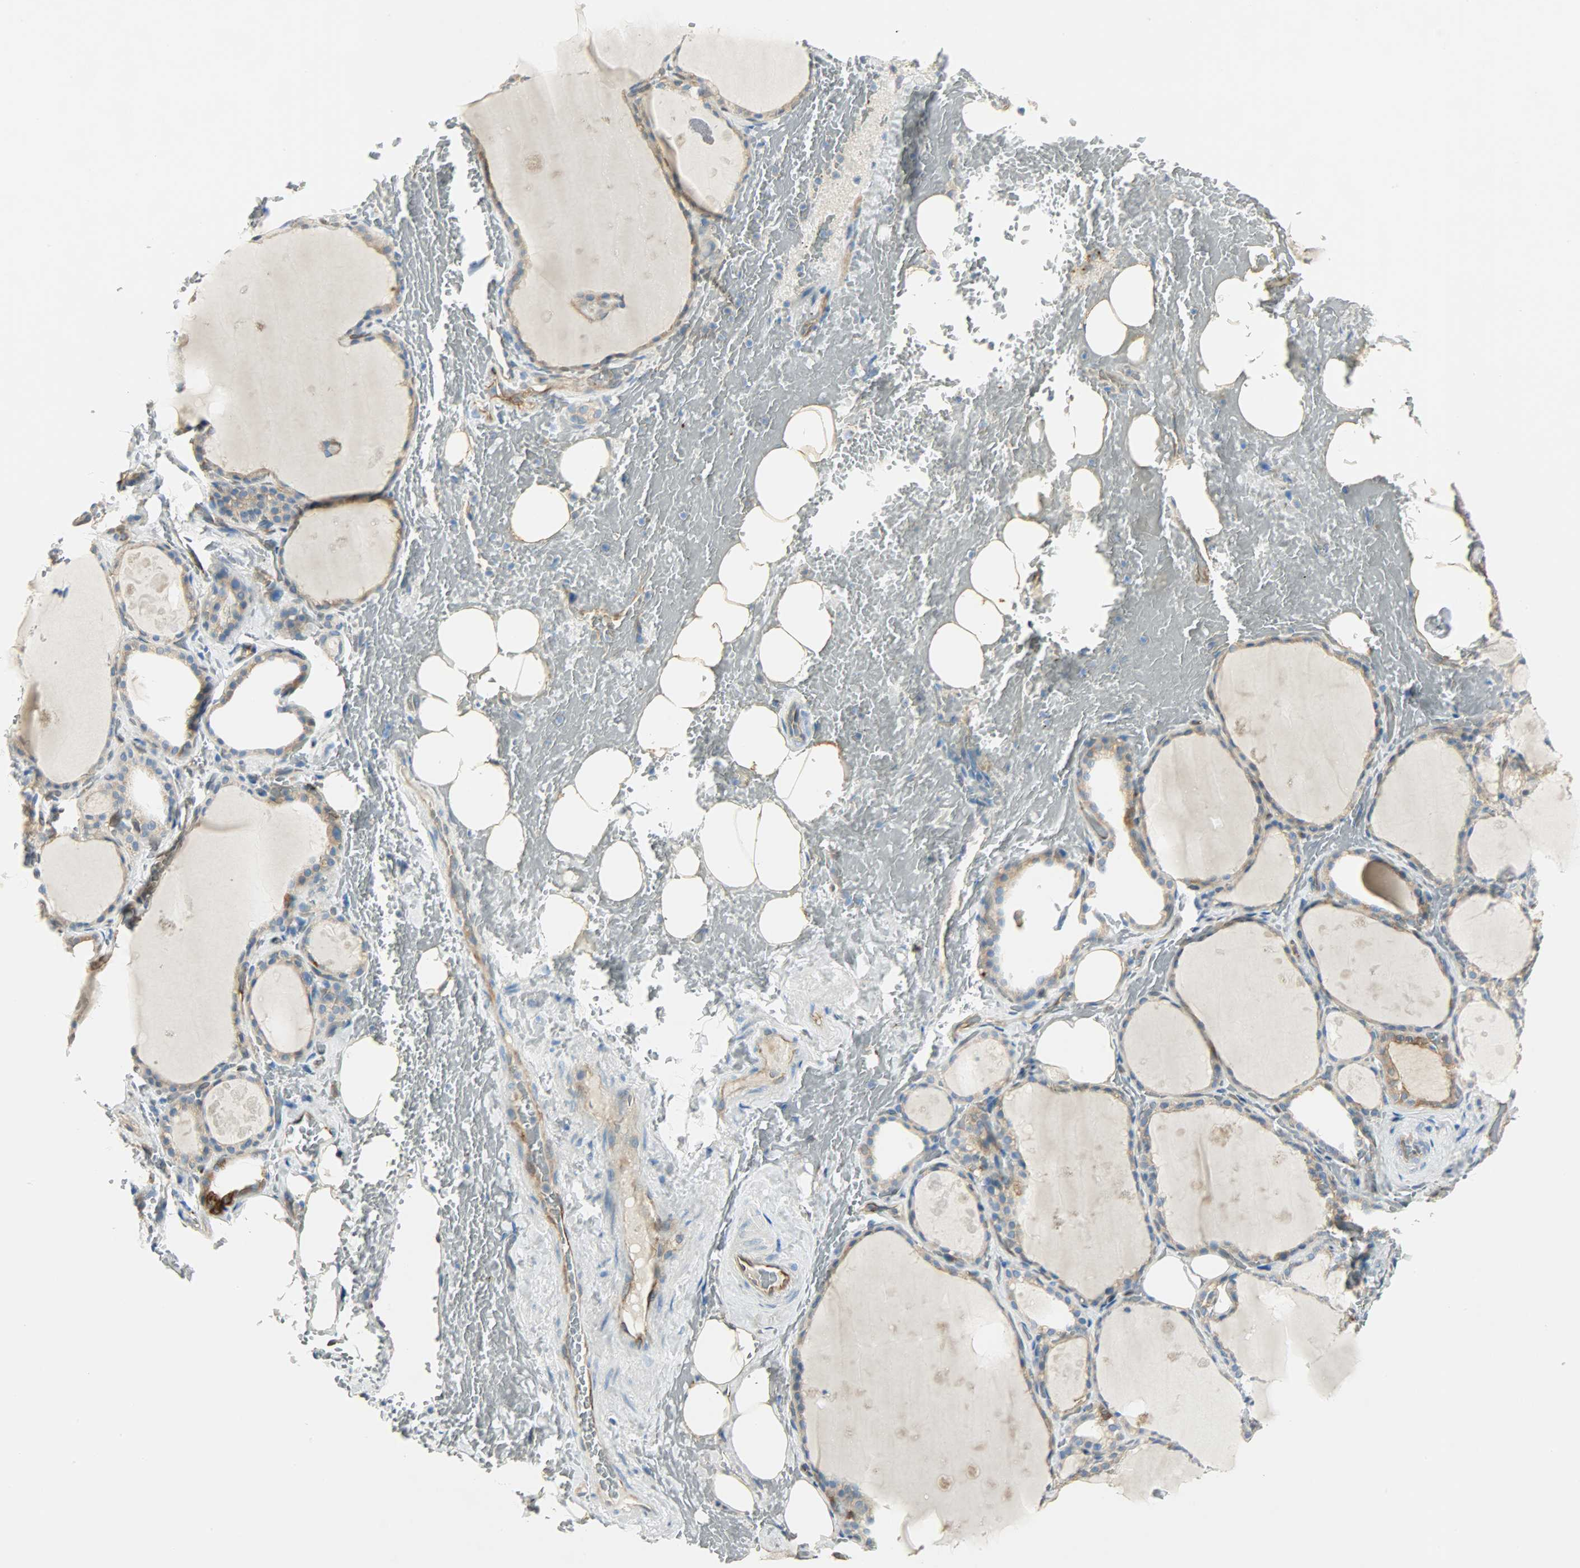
{"staining": {"intensity": "moderate", "quantity": "25%-75%", "location": "cytoplasmic/membranous"}, "tissue": "thyroid gland", "cell_type": "Glandular cells", "image_type": "normal", "snomed": [{"axis": "morphology", "description": "Normal tissue, NOS"}, {"axis": "topography", "description": "Thyroid gland"}], "caption": "Moderate cytoplasmic/membranous protein positivity is appreciated in about 25%-75% of glandular cells in thyroid gland. Nuclei are stained in blue.", "gene": "WARS1", "patient": {"sex": "male", "age": 61}}